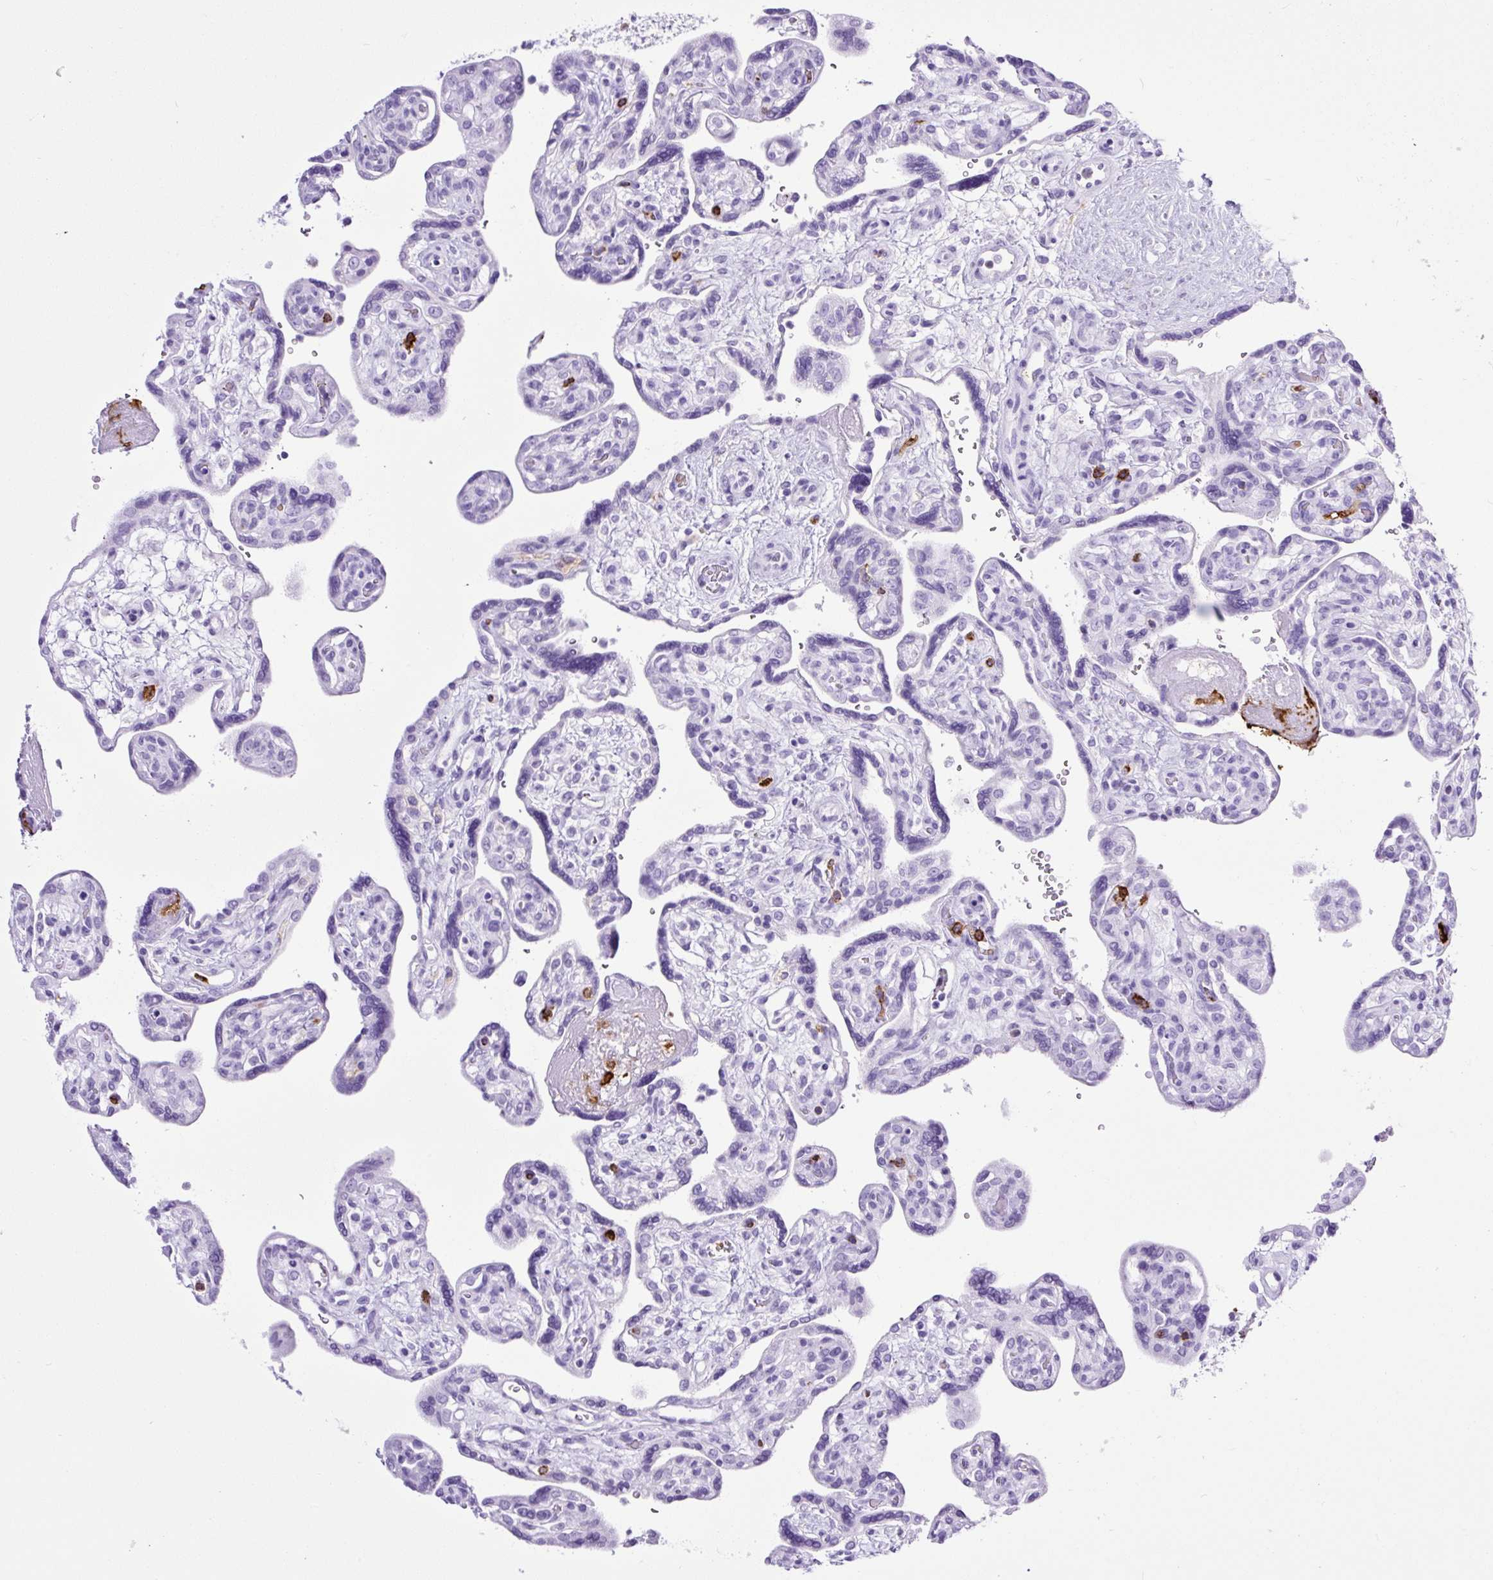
{"staining": {"intensity": "negative", "quantity": "none", "location": "none"}, "tissue": "placenta", "cell_type": "Trophoblastic cells", "image_type": "normal", "snomed": [{"axis": "morphology", "description": "Normal tissue, NOS"}, {"axis": "topography", "description": "Placenta"}], "caption": "Protein analysis of unremarkable placenta shows no significant positivity in trophoblastic cells. (DAB (3,3'-diaminobenzidine) immunohistochemistry (IHC), high magnification).", "gene": "HLA", "patient": {"sex": "female", "age": 39}}